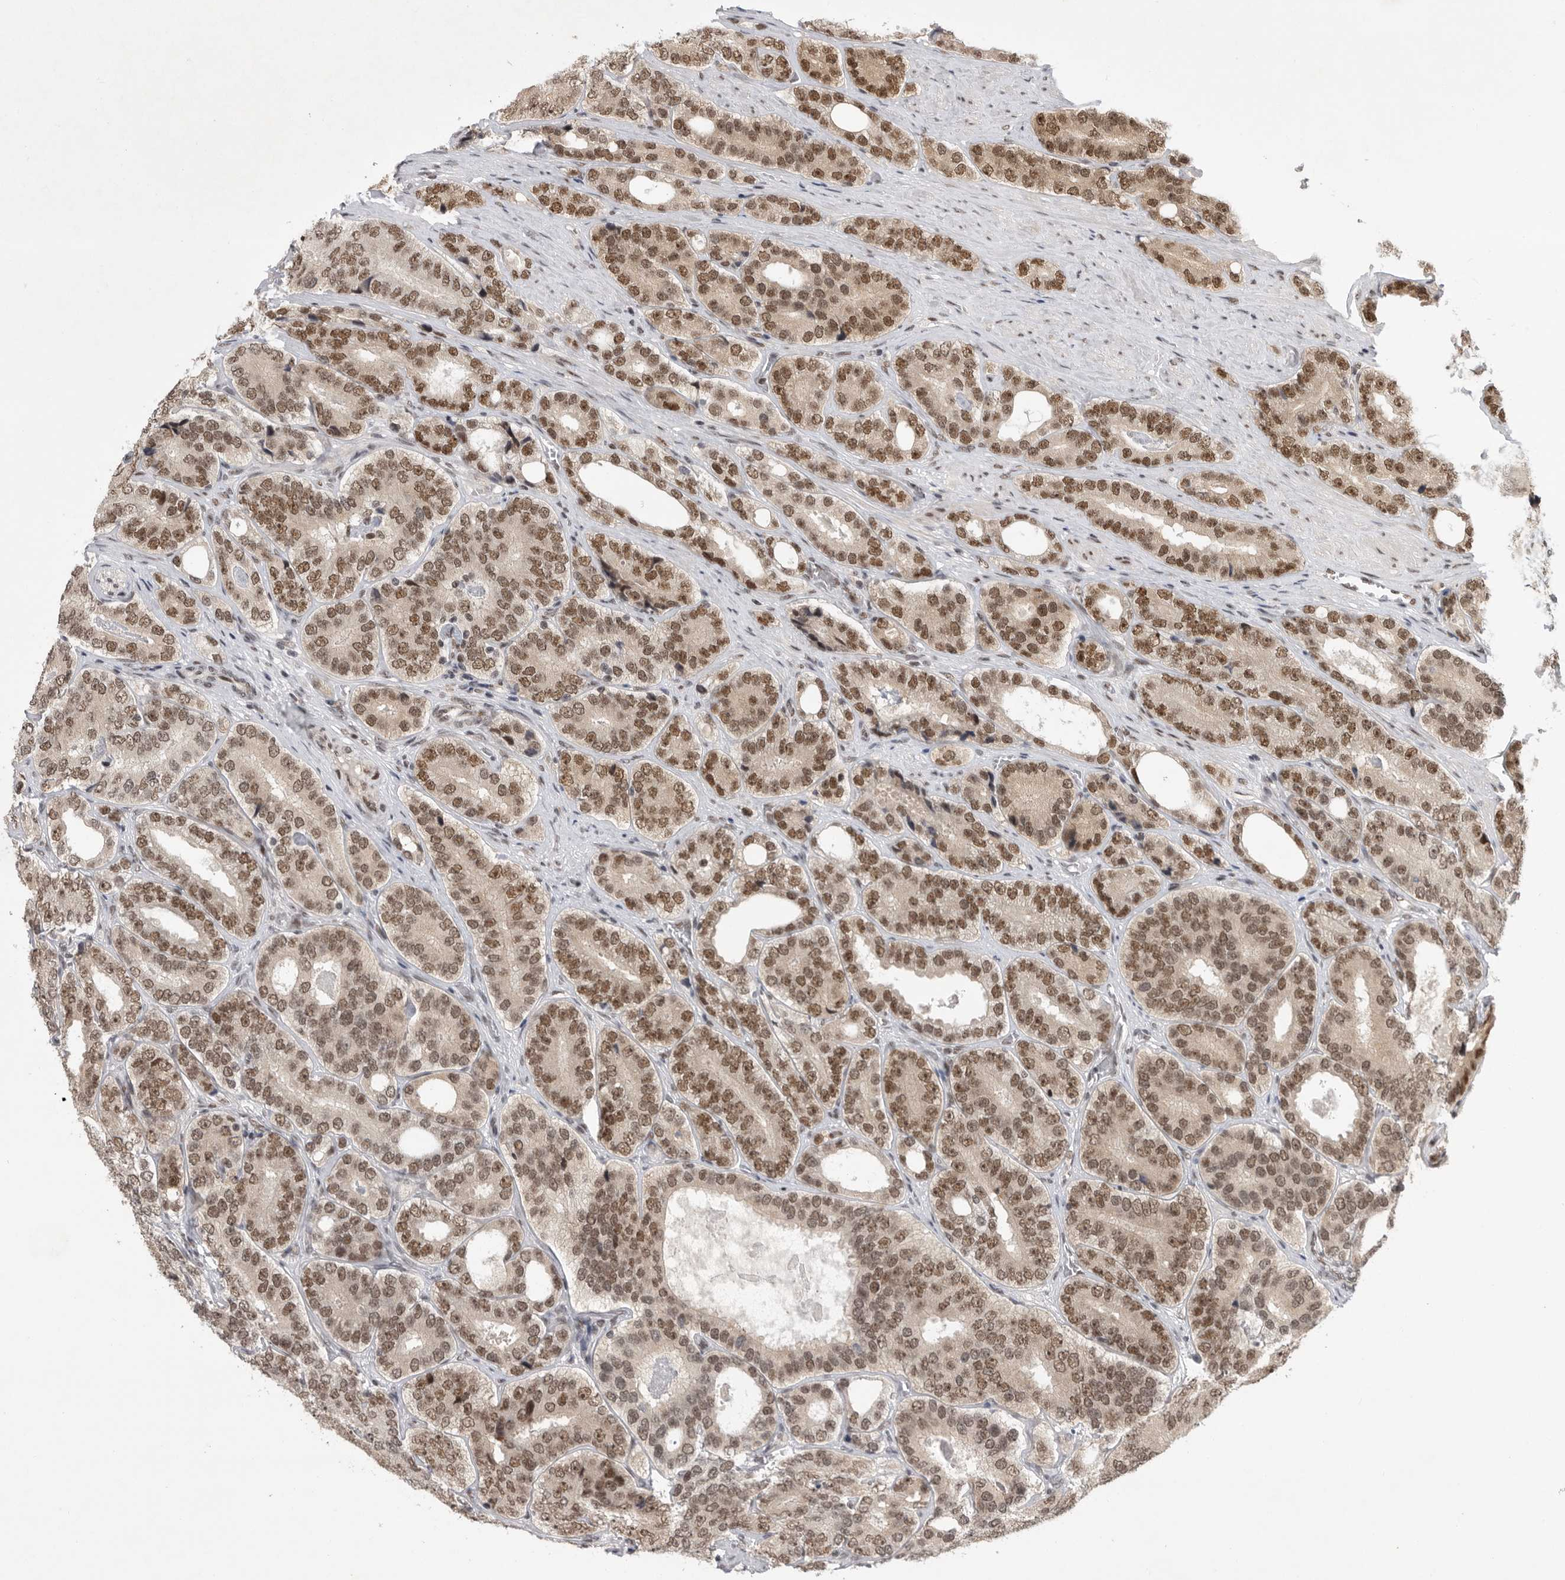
{"staining": {"intensity": "moderate", "quantity": ">75%", "location": "nuclear"}, "tissue": "prostate cancer", "cell_type": "Tumor cells", "image_type": "cancer", "snomed": [{"axis": "morphology", "description": "Adenocarcinoma, High grade"}, {"axis": "topography", "description": "Prostate"}], "caption": "Brown immunohistochemical staining in human adenocarcinoma (high-grade) (prostate) reveals moderate nuclear expression in approximately >75% of tumor cells.", "gene": "ZNF830", "patient": {"sex": "male", "age": 56}}